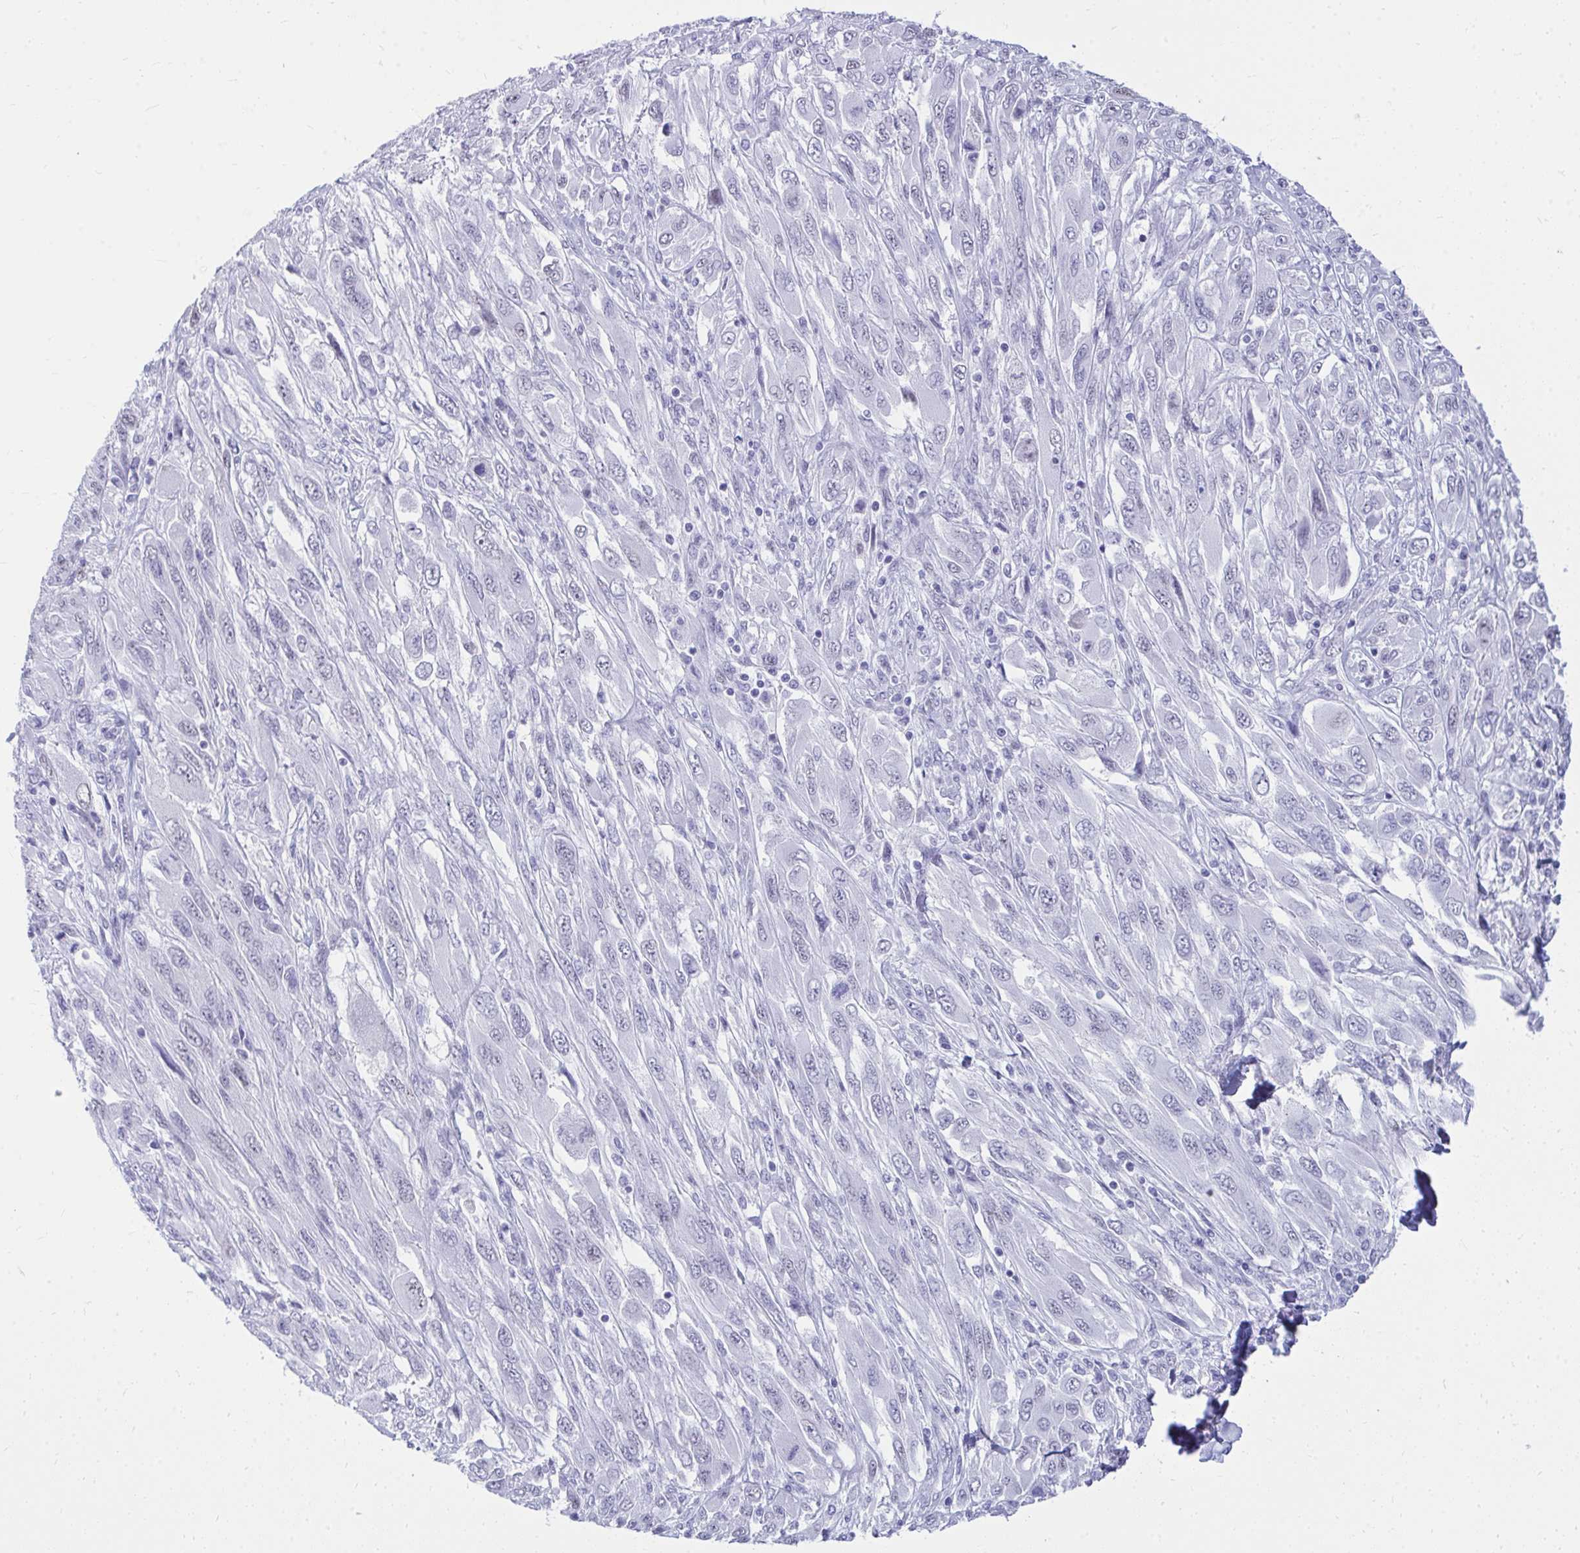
{"staining": {"intensity": "negative", "quantity": "none", "location": "none"}, "tissue": "melanoma", "cell_type": "Tumor cells", "image_type": "cancer", "snomed": [{"axis": "morphology", "description": "Malignant melanoma, NOS"}, {"axis": "topography", "description": "Skin"}], "caption": "An image of melanoma stained for a protein exhibits no brown staining in tumor cells.", "gene": "OR5F1", "patient": {"sex": "female", "age": 91}}